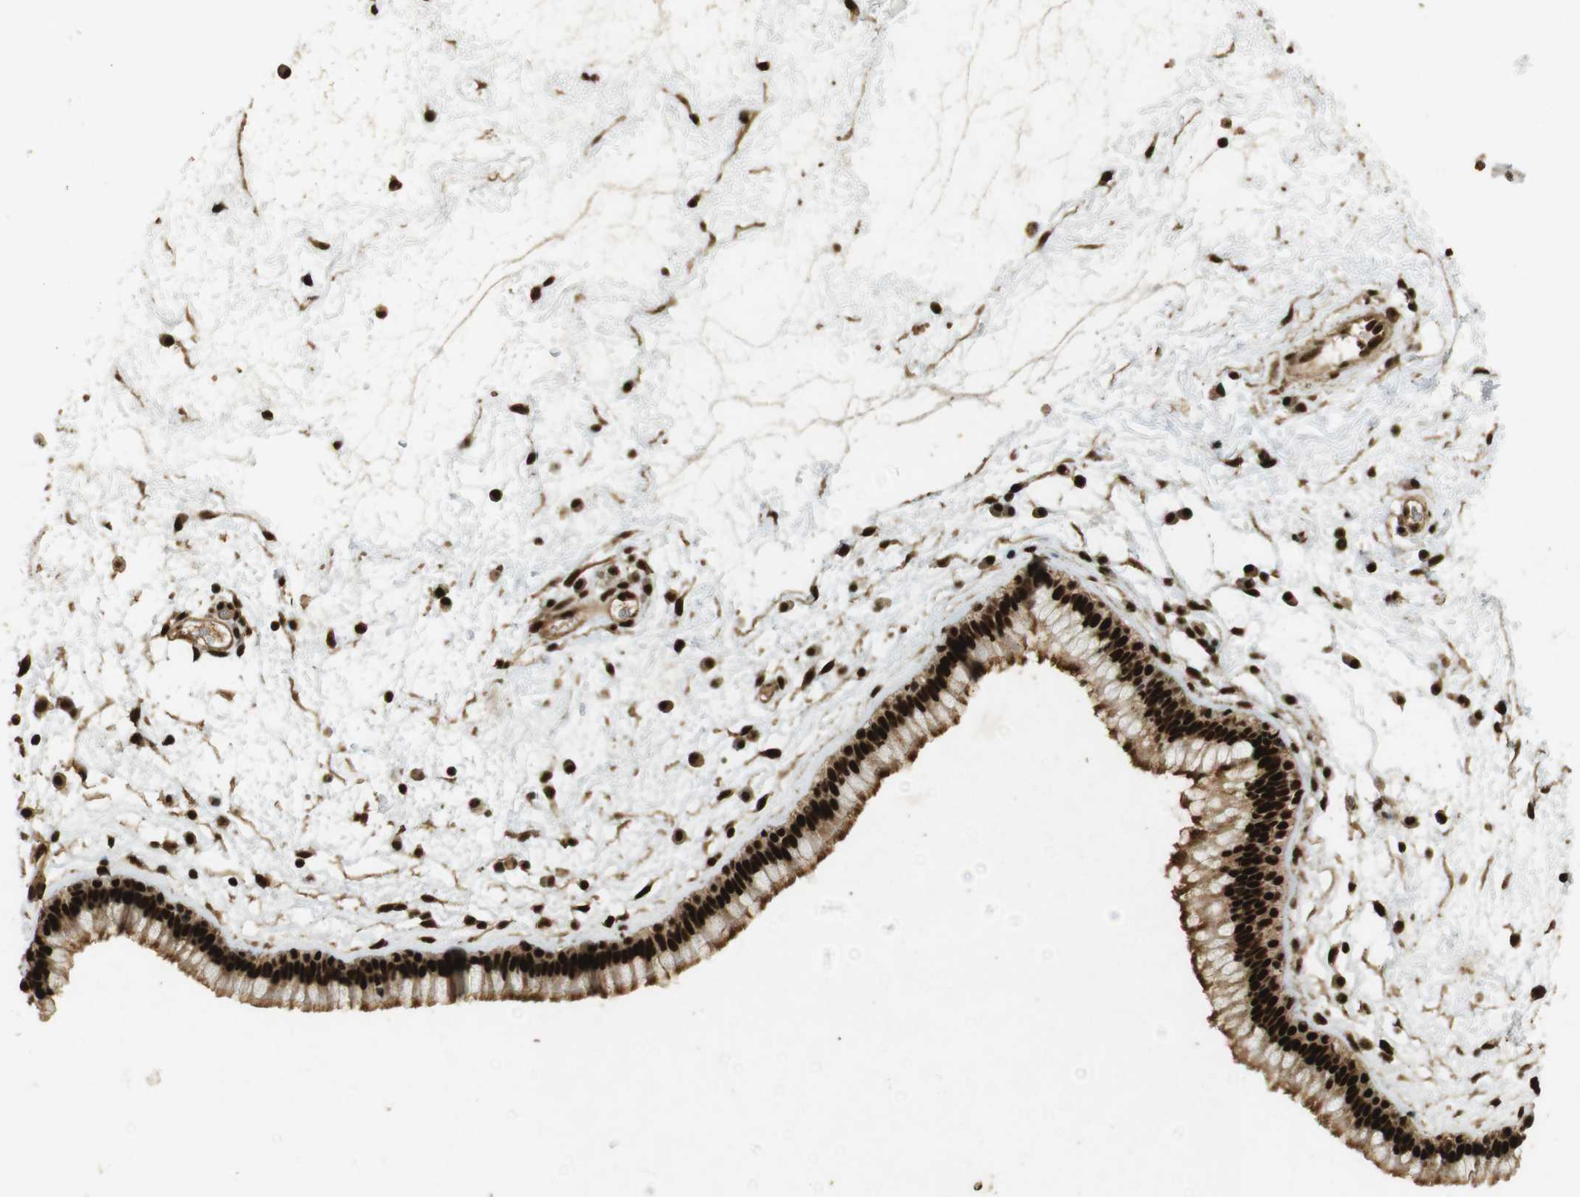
{"staining": {"intensity": "strong", "quantity": ">75%", "location": "cytoplasmic/membranous,nuclear"}, "tissue": "nasopharynx", "cell_type": "Respiratory epithelial cells", "image_type": "normal", "snomed": [{"axis": "morphology", "description": "Normal tissue, NOS"}, {"axis": "morphology", "description": "Inflammation, NOS"}, {"axis": "topography", "description": "Nasopharynx"}], "caption": "A high-resolution histopathology image shows immunohistochemistry staining of unremarkable nasopharynx, which demonstrates strong cytoplasmic/membranous,nuclear positivity in approximately >75% of respiratory epithelial cells.", "gene": "GATA4", "patient": {"sex": "male", "age": 48}}